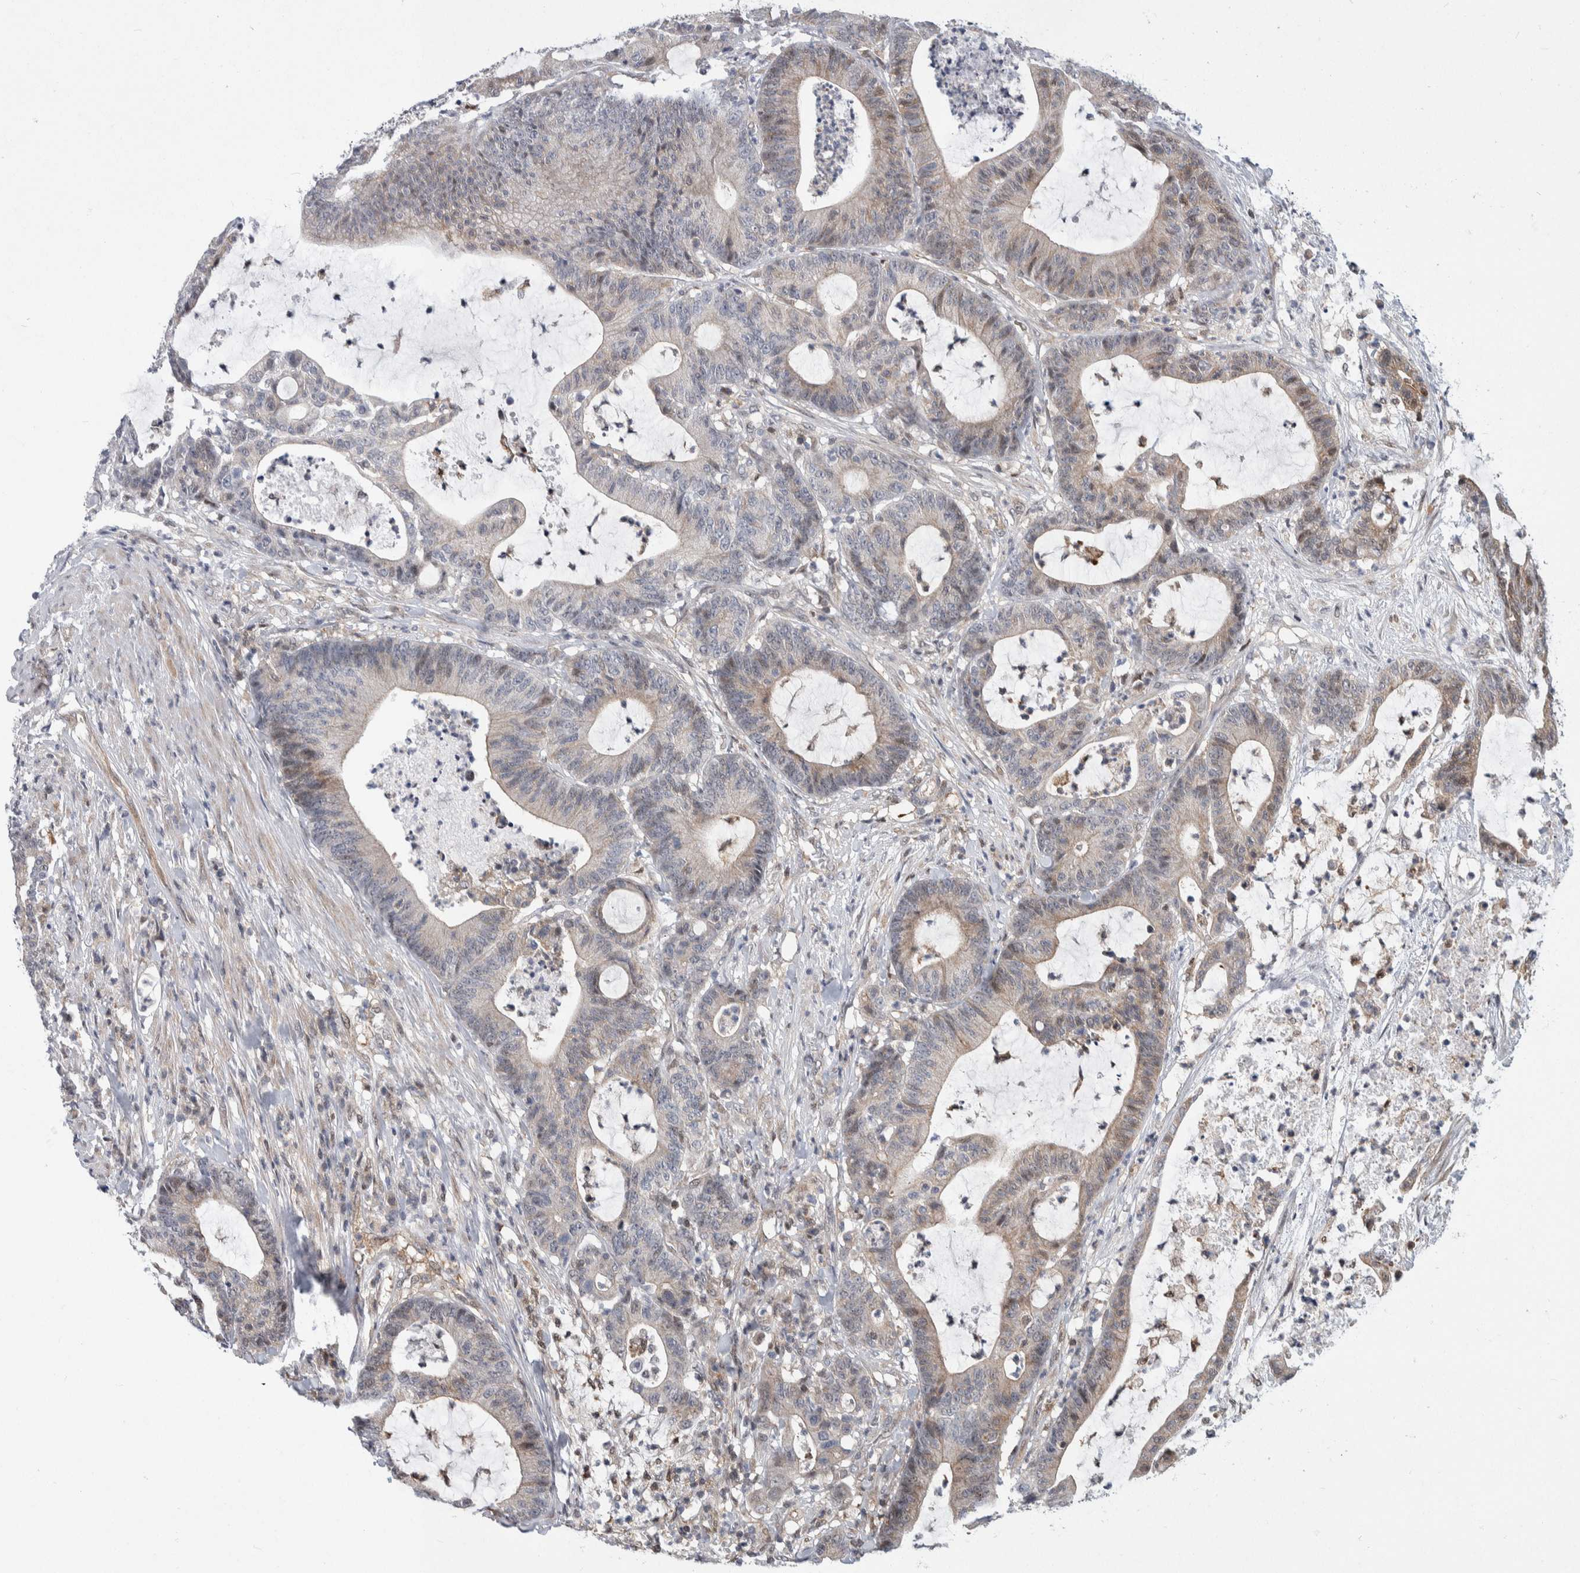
{"staining": {"intensity": "weak", "quantity": "<25%", "location": "cytoplasmic/membranous"}, "tissue": "colorectal cancer", "cell_type": "Tumor cells", "image_type": "cancer", "snomed": [{"axis": "morphology", "description": "Adenocarcinoma, NOS"}, {"axis": "topography", "description": "Colon"}], "caption": "Immunohistochemistry of adenocarcinoma (colorectal) exhibits no positivity in tumor cells.", "gene": "PTPA", "patient": {"sex": "female", "age": 84}}